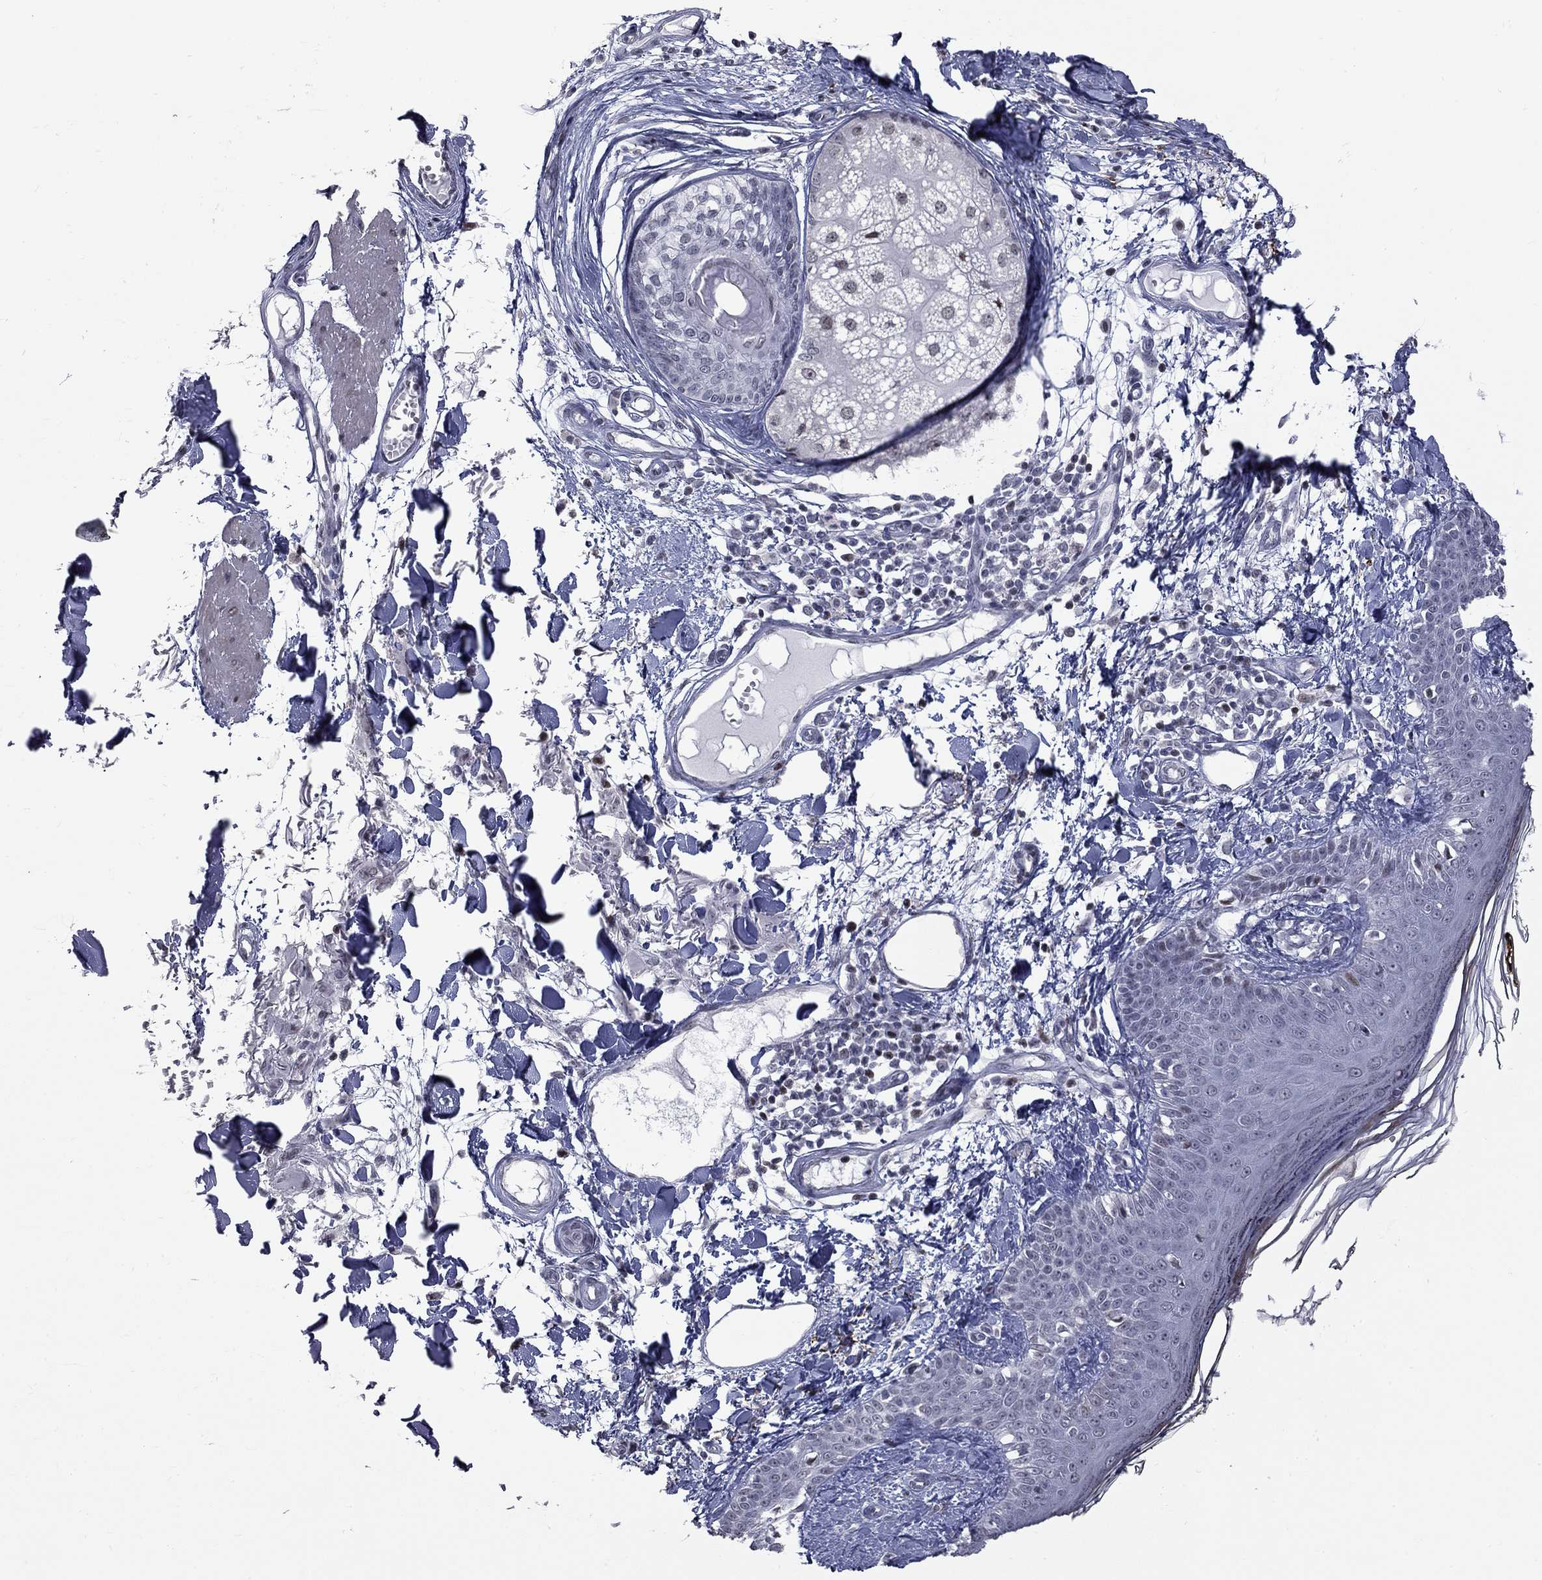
{"staining": {"intensity": "negative", "quantity": "none", "location": "none"}, "tissue": "skin", "cell_type": "Fibroblasts", "image_type": "normal", "snomed": [{"axis": "morphology", "description": "Normal tissue, NOS"}, {"axis": "topography", "description": "Skin"}], "caption": "This image is of benign skin stained with immunohistochemistry to label a protein in brown with the nuclei are counter-stained blue. There is no staining in fibroblasts.", "gene": "ZNF154", "patient": {"sex": "male", "age": 76}}